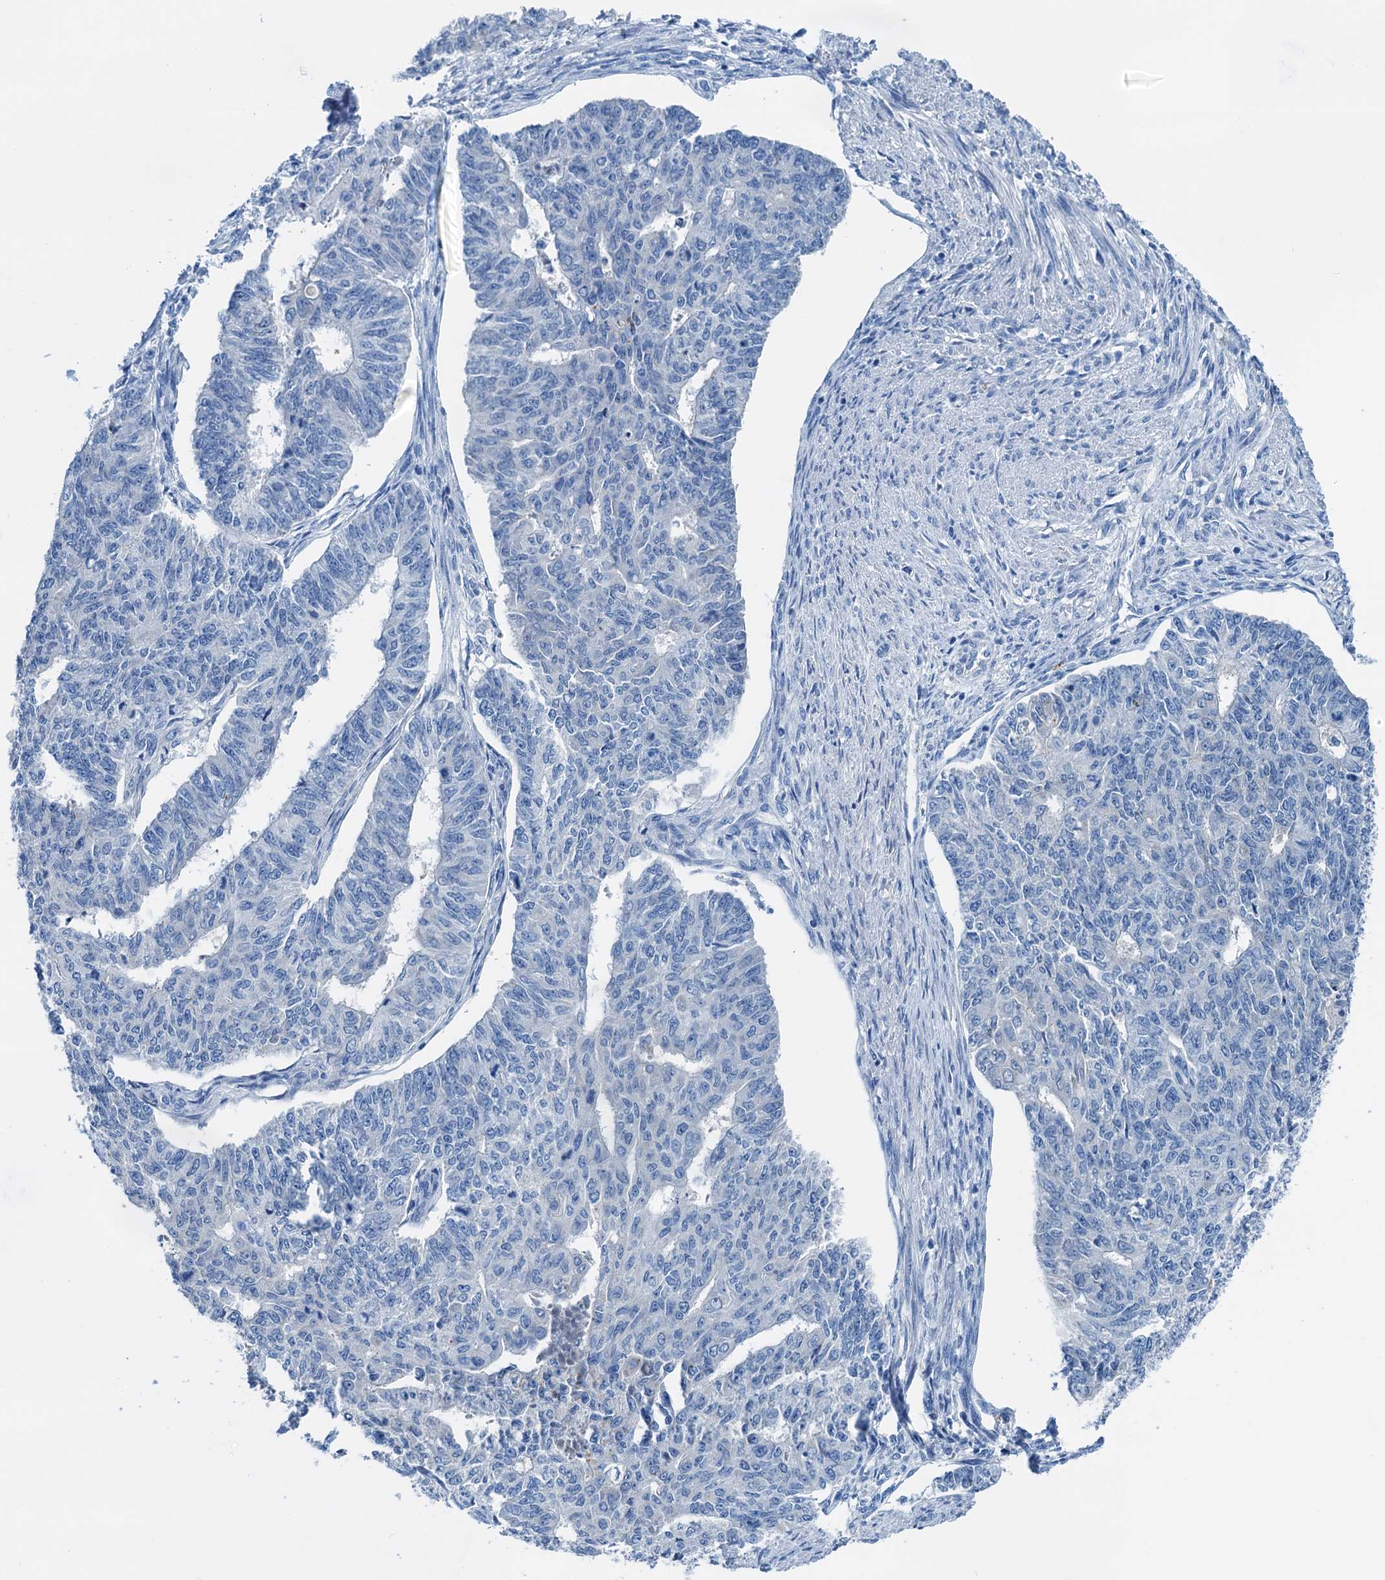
{"staining": {"intensity": "negative", "quantity": "none", "location": "none"}, "tissue": "endometrial cancer", "cell_type": "Tumor cells", "image_type": "cancer", "snomed": [{"axis": "morphology", "description": "Adenocarcinoma, NOS"}, {"axis": "topography", "description": "Endometrium"}], "caption": "Endometrial cancer stained for a protein using immunohistochemistry shows no positivity tumor cells.", "gene": "C1QTNF4", "patient": {"sex": "female", "age": 32}}